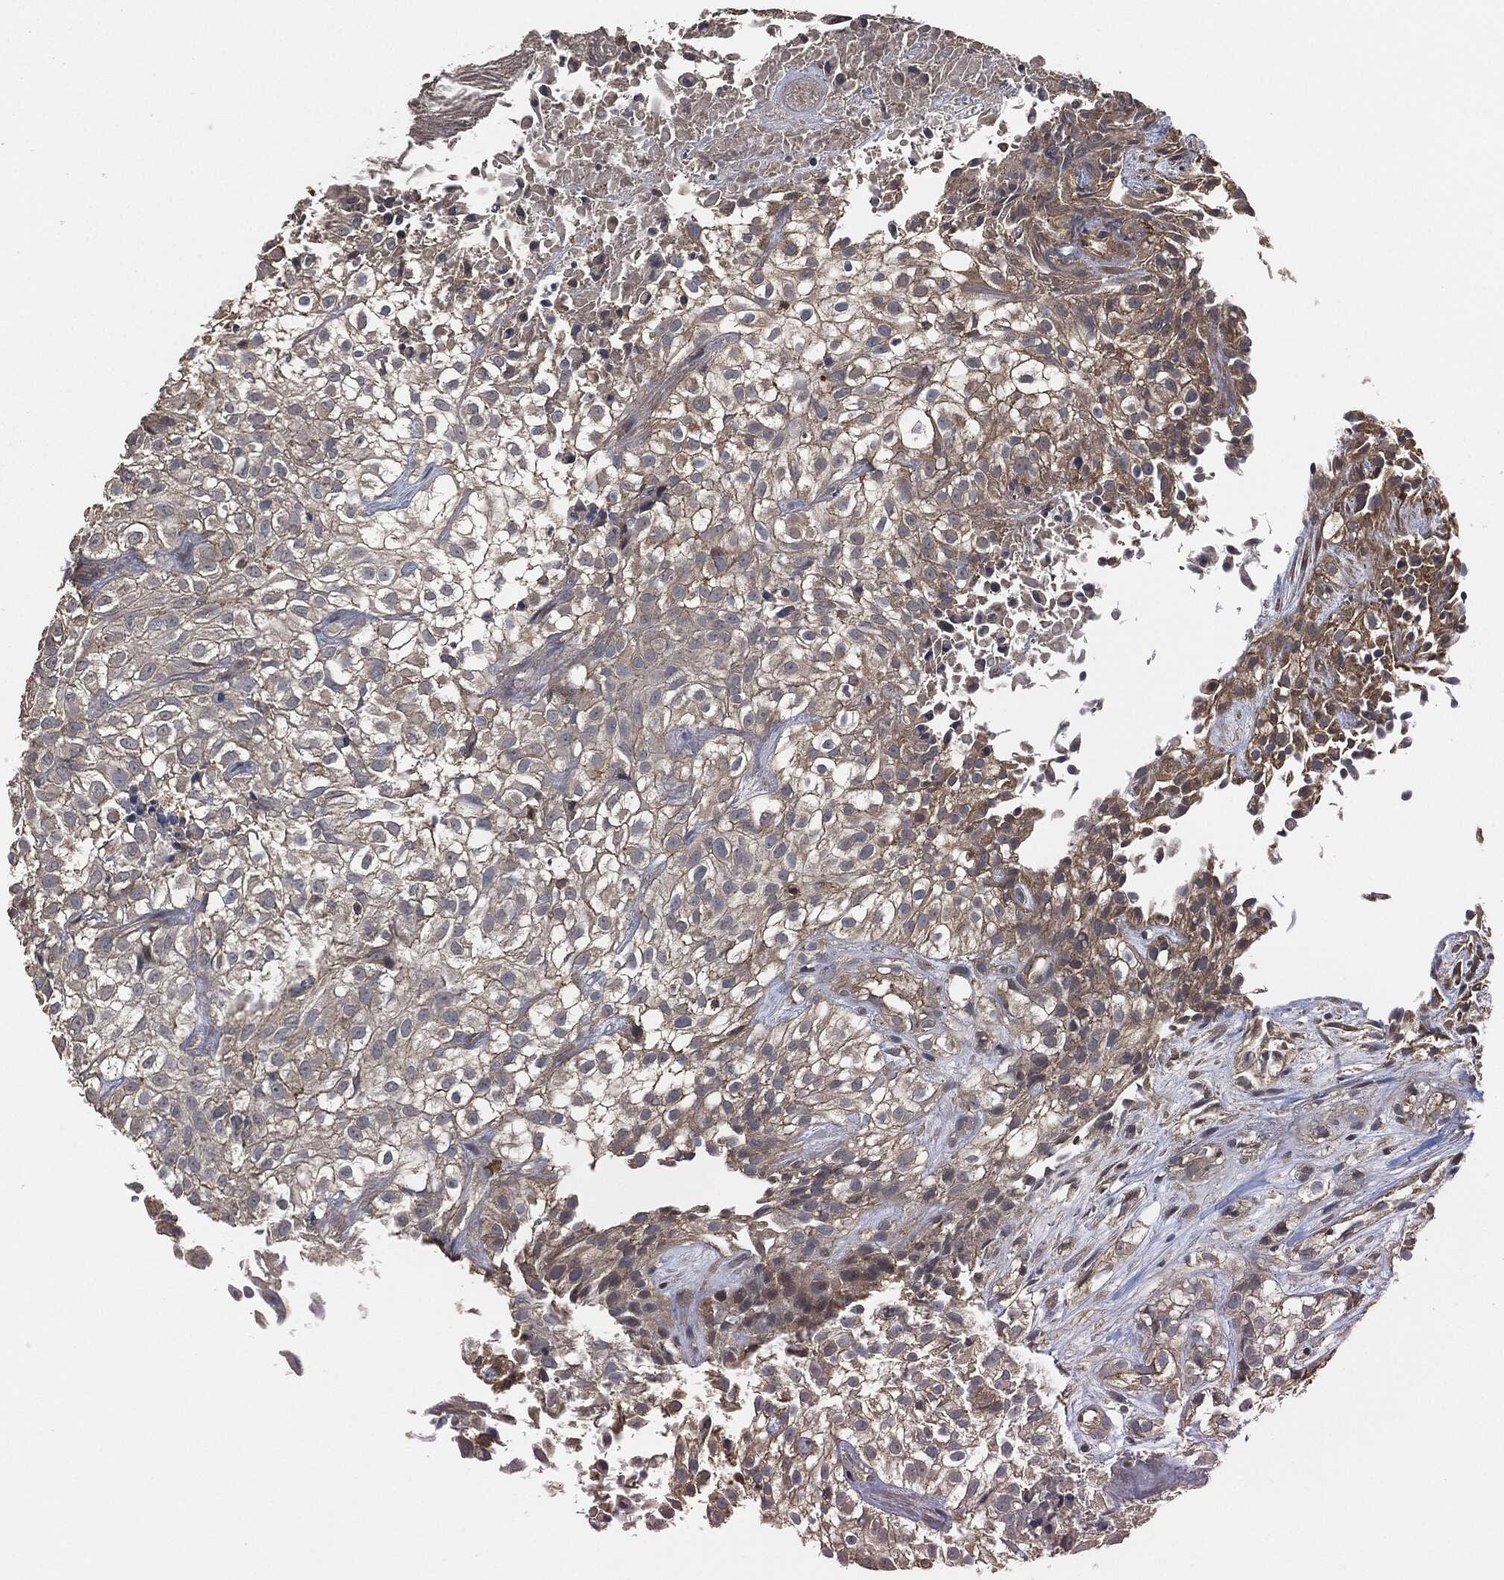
{"staining": {"intensity": "moderate", "quantity": "<25%", "location": "cytoplasmic/membranous"}, "tissue": "urothelial cancer", "cell_type": "Tumor cells", "image_type": "cancer", "snomed": [{"axis": "morphology", "description": "Urothelial carcinoma, High grade"}, {"axis": "topography", "description": "Urinary bladder"}], "caption": "Approximately <25% of tumor cells in human urothelial carcinoma (high-grade) exhibit moderate cytoplasmic/membranous protein staining as visualized by brown immunohistochemical staining.", "gene": "ERBIN", "patient": {"sex": "male", "age": 56}}